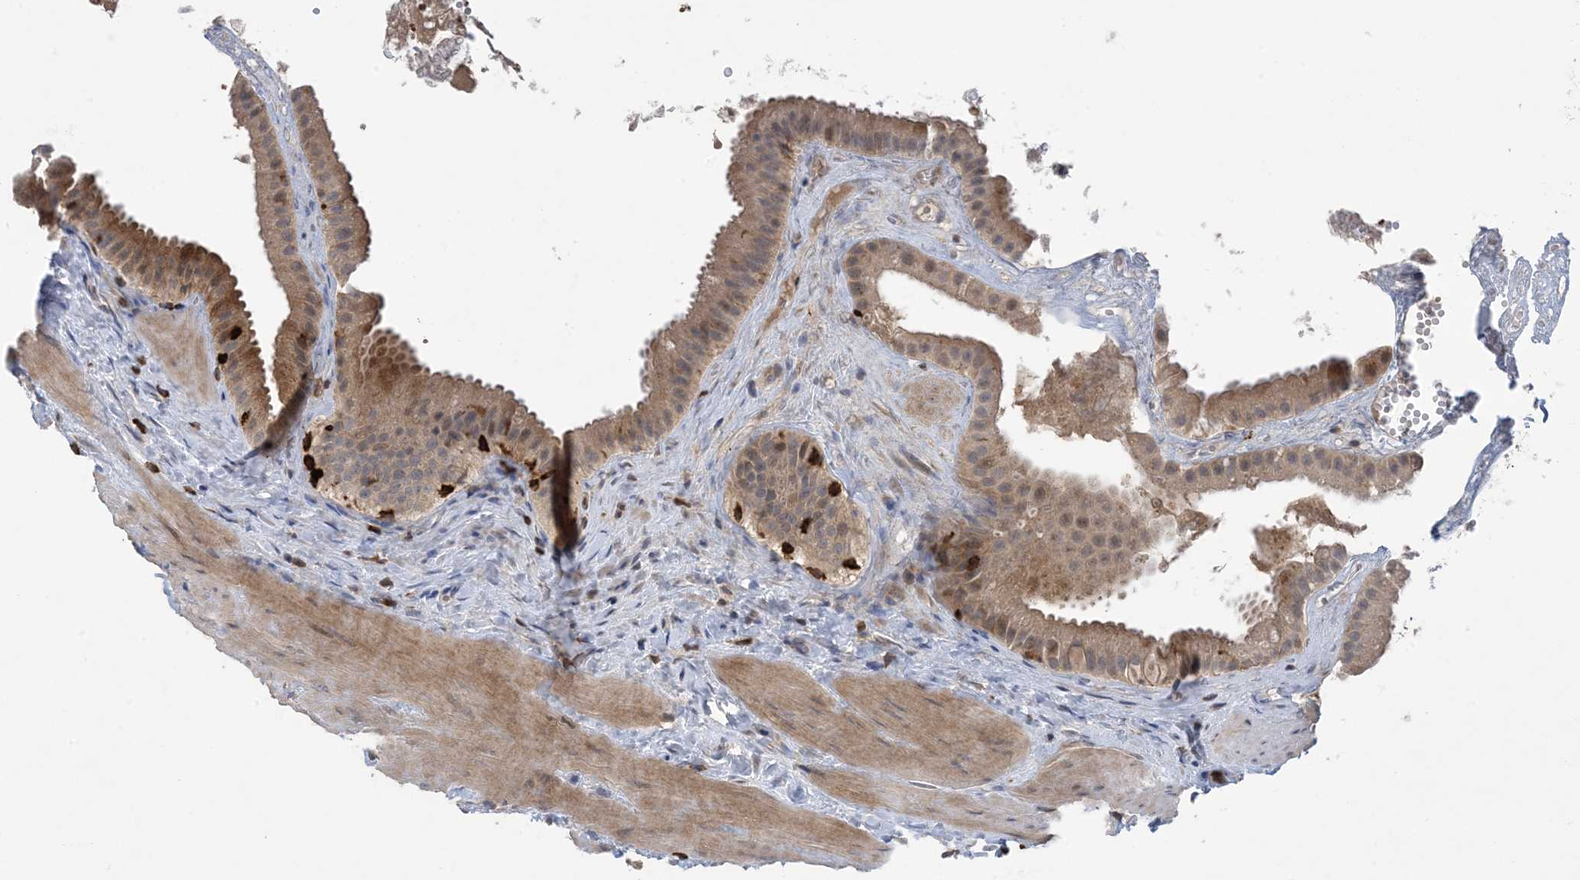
{"staining": {"intensity": "moderate", "quantity": ">75%", "location": "cytoplasmic/membranous"}, "tissue": "gallbladder", "cell_type": "Glandular cells", "image_type": "normal", "snomed": [{"axis": "morphology", "description": "Normal tissue, NOS"}, {"axis": "topography", "description": "Gallbladder"}], "caption": "Immunohistochemical staining of unremarkable human gallbladder reveals medium levels of moderate cytoplasmic/membranous staining in approximately >75% of glandular cells.", "gene": "AK9", "patient": {"sex": "male", "age": 55}}